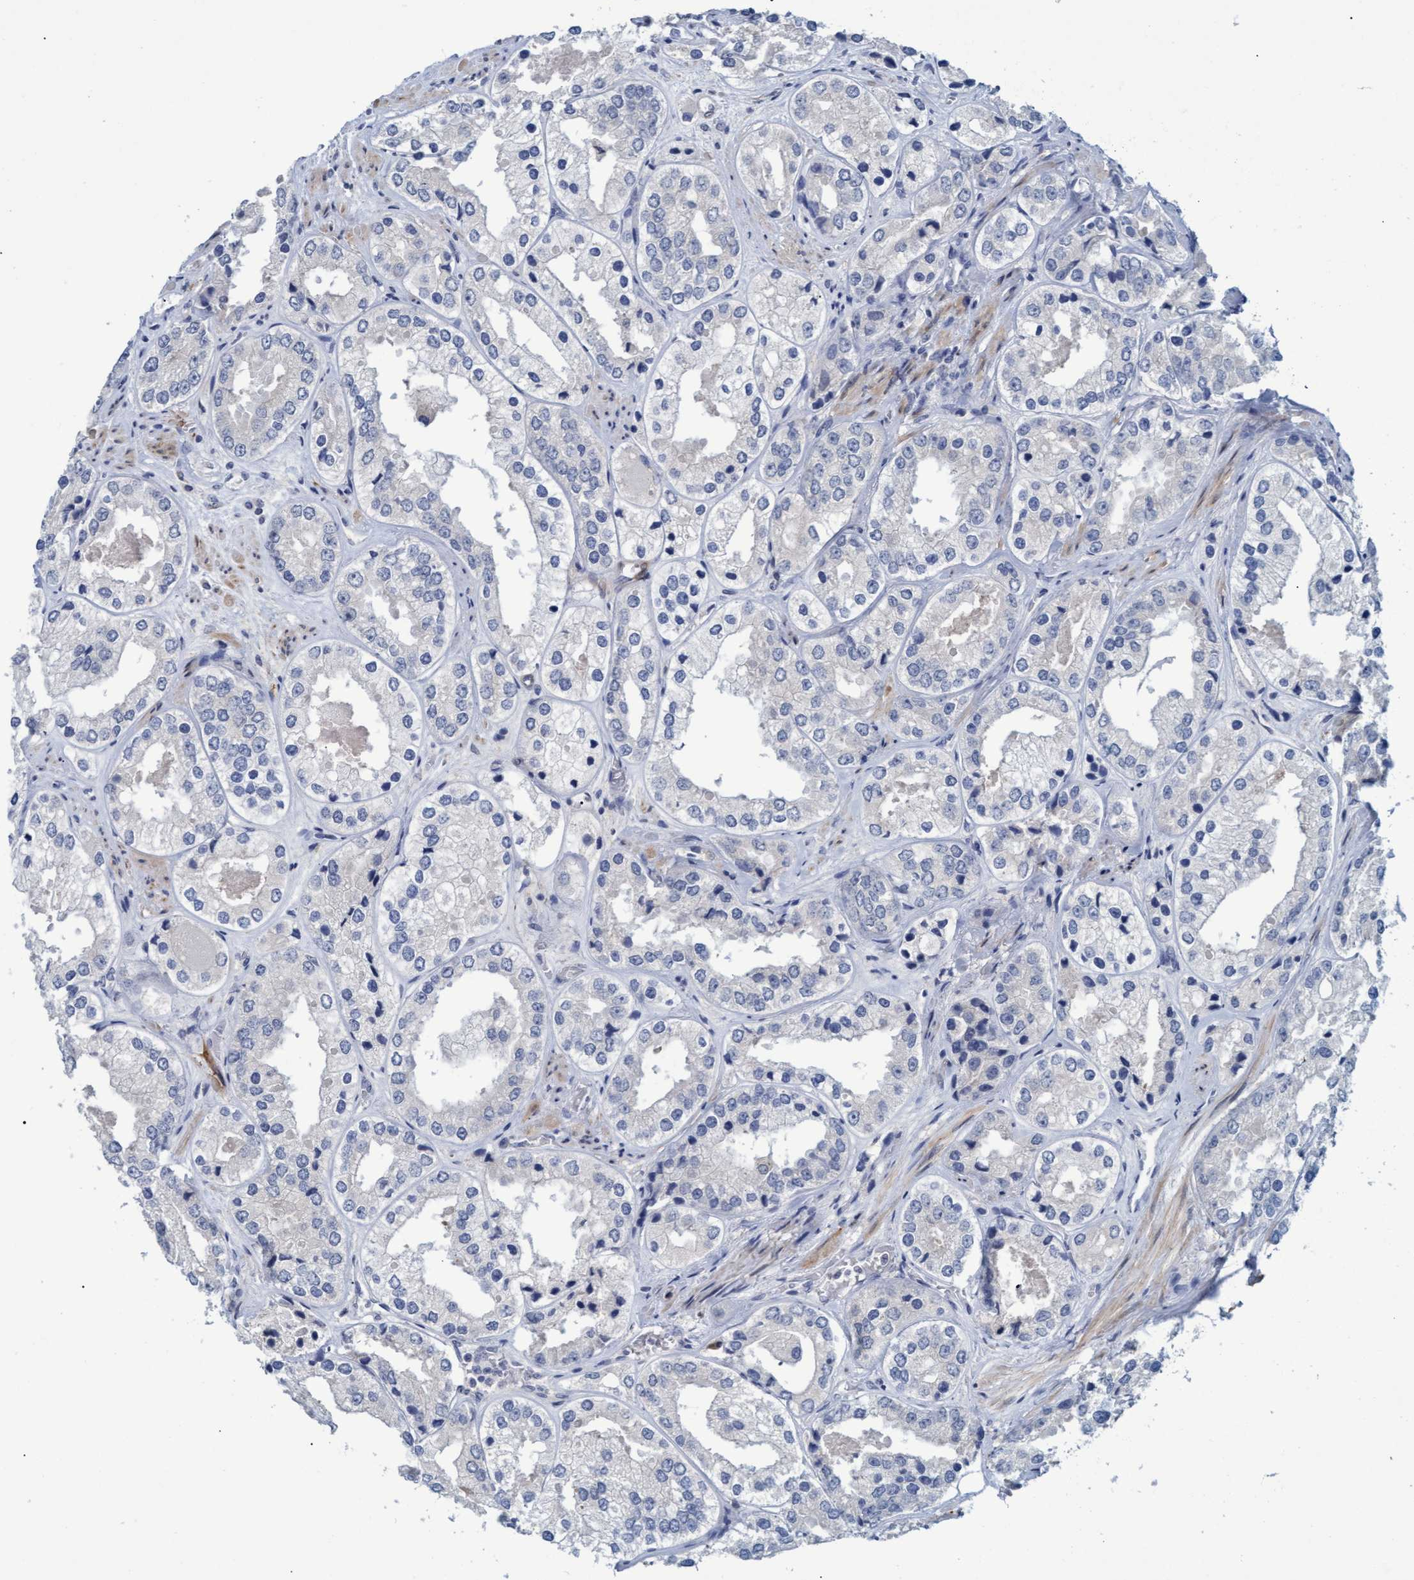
{"staining": {"intensity": "negative", "quantity": "none", "location": "none"}, "tissue": "prostate cancer", "cell_type": "Tumor cells", "image_type": "cancer", "snomed": [{"axis": "morphology", "description": "Adenocarcinoma, High grade"}, {"axis": "topography", "description": "Prostate"}], "caption": "High power microscopy histopathology image of an immunohistochemistry (IHC) histopathology image of high-grade adenocarcinoma (prostate), revealing no significant expression in tumor cells.", "gene": "SSTR3", "patient": {"sex": "male", "age": 61}}